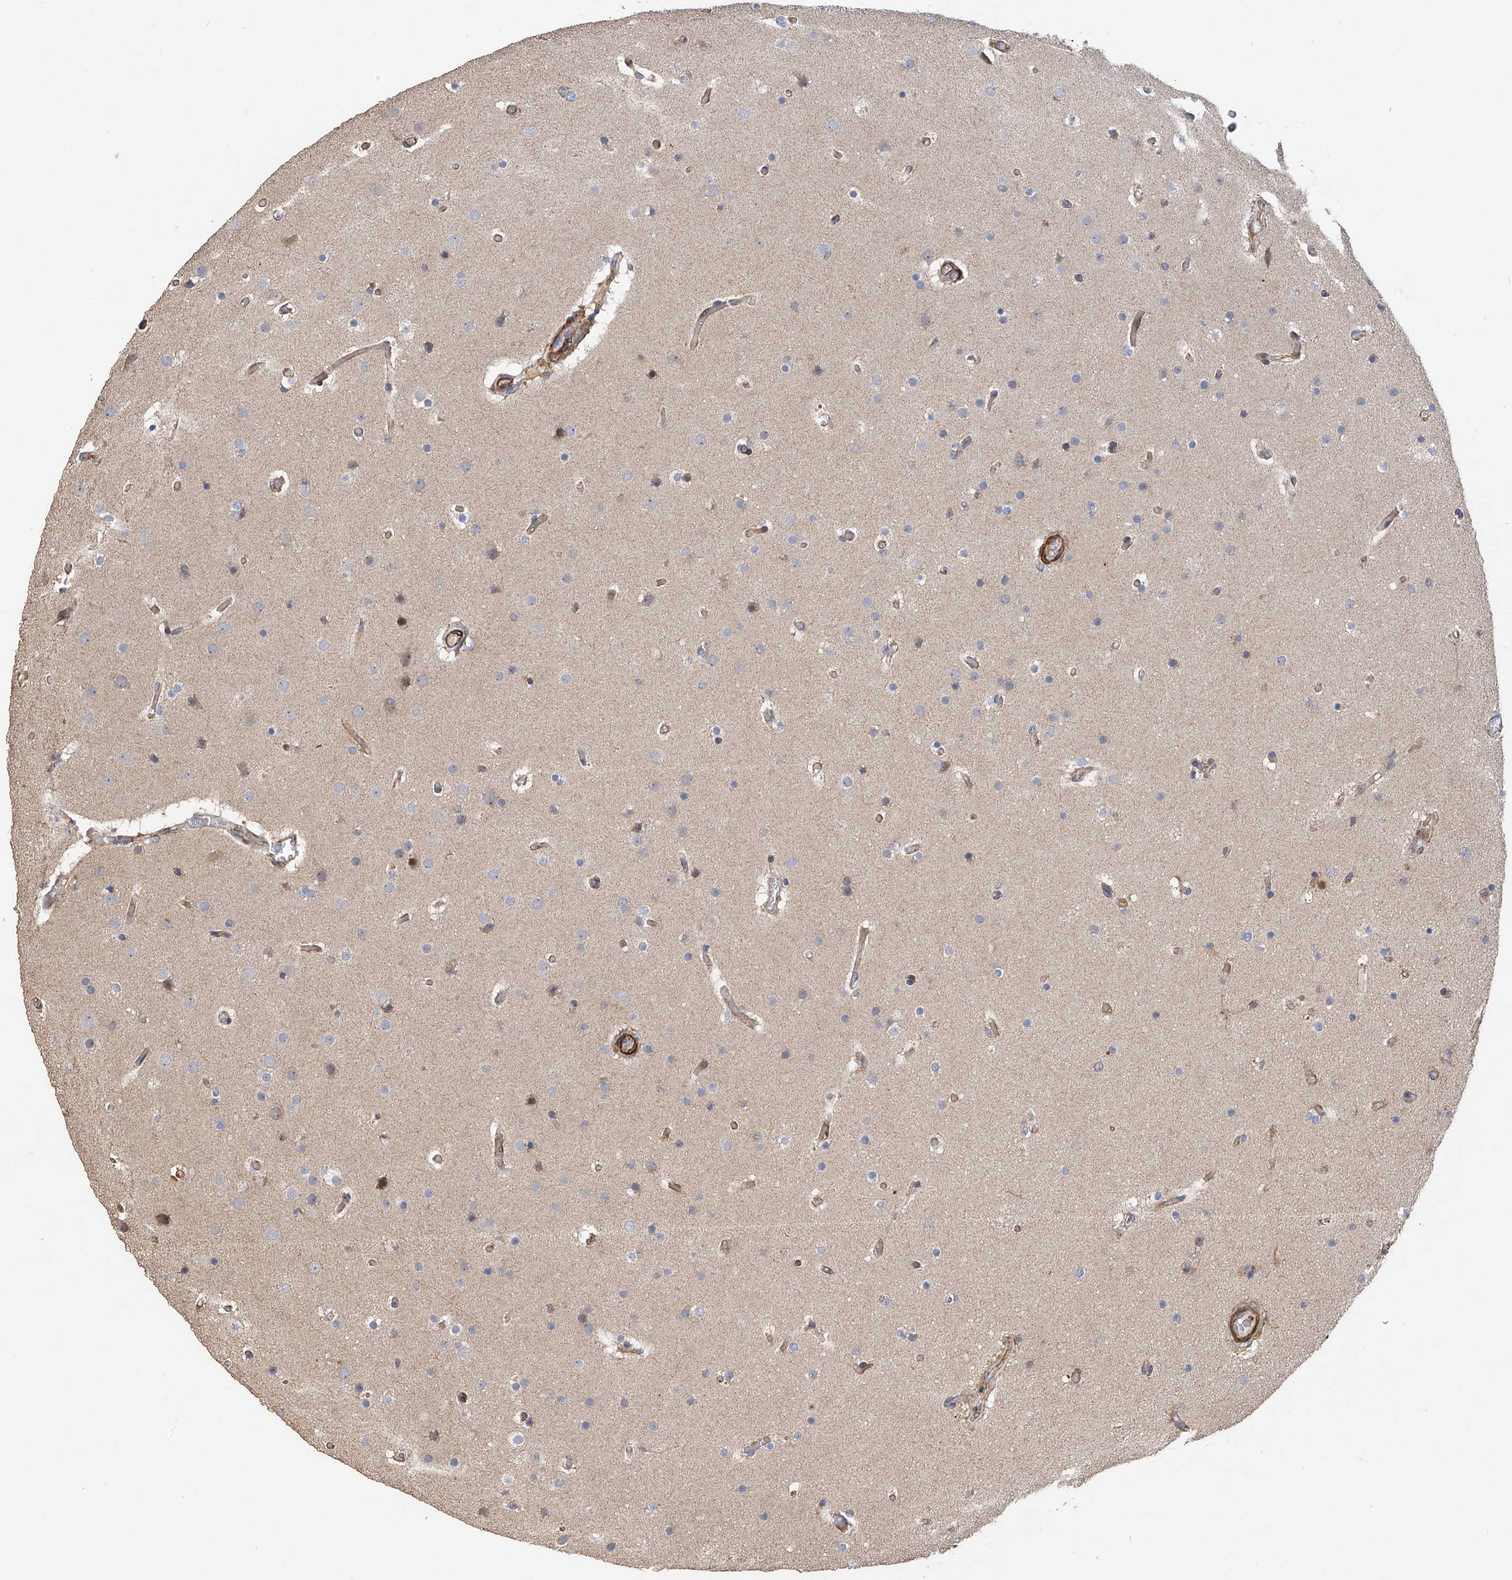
{"staining": {"intensity": "negative", "quantity": "none", "location": "none"}, "tissue": "glioma", "cell_type": "Tumor cells", "image_type": "cancer", "snomed": [{"axis": "morphology", "description": "Glioma, malignant, High grade"}, {"axis": "topography", "description": "Cerebral cortex"}], "caption": "IHC of glioma shows no staining in tumor cells.", "gene": "SLC43A3", "patient": {"sex": "female", "age": 36}}